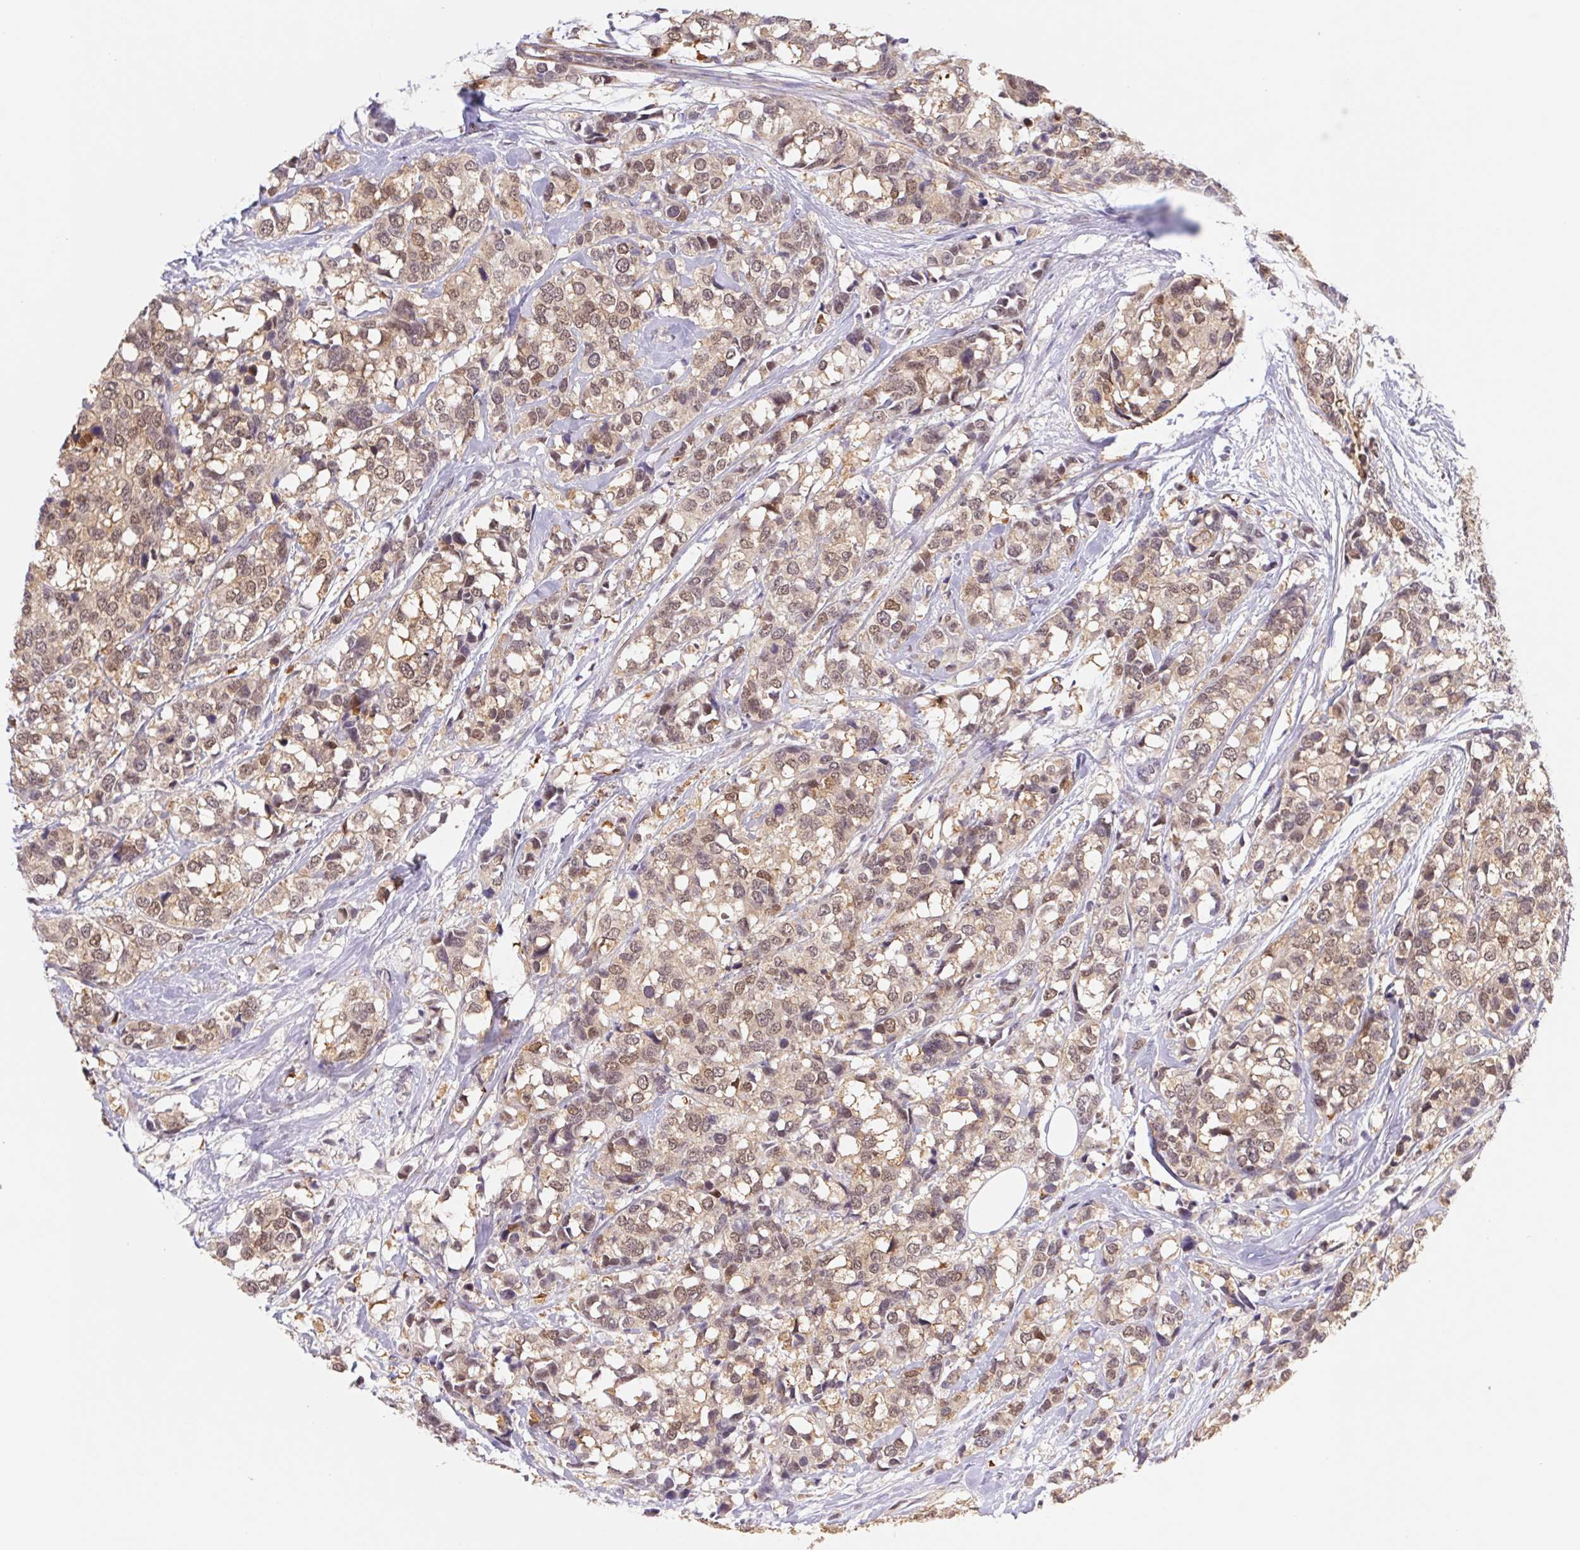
{"staining": {"intensity": "moderate", "quantity": ">75%", "location": "cytoplasmic/membranous,nuclear"}, "tissue": "breast cancer", "cell_type": "Tumor cells", "image_type": "cancer", "snomed": [{"axis": "morphology", "description": "Lobular carcinoma"}, {"axis": "topography", "description": "Breast"}], "caption": "A medium amount of moderate cytoplasmic/membranous and nuclear staining is identified in approximately >75% of tumor cells in lobular carcinoma (breast) tissue.", "gene": "L3MBTL4", "patient": {"sex": "female", "age": 59}}